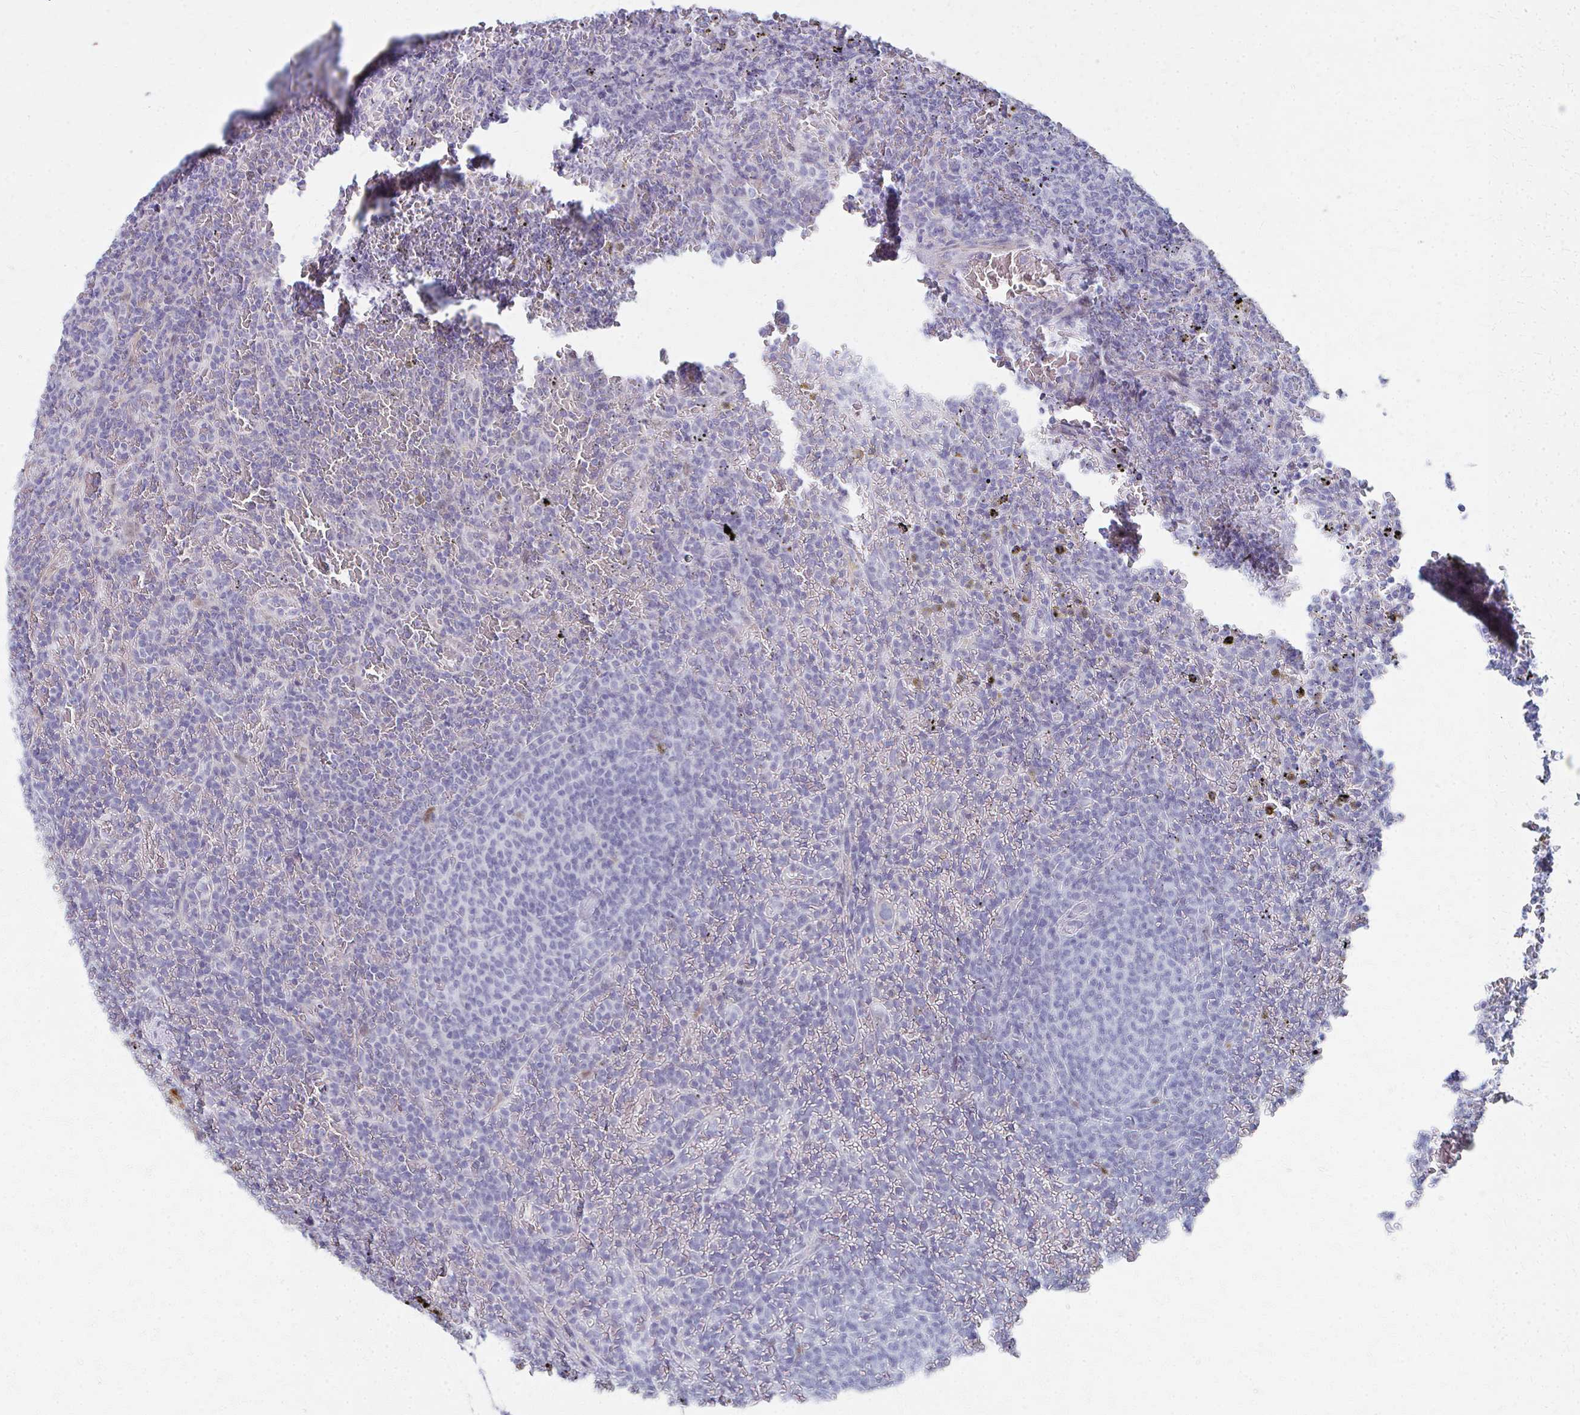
{"staining": {"intensity": "negative", "quantity": "none", "location": "none"}, "tissue": "lymphoma", "cell_type": "Tumor cells", "image_type": "cancer", "snomed": [{"axis": "morphology", "description": "Malignant lymphoma, non-Hodgkin's type, Low grade"}, {"axis": "topography", "description": "Spleen"}], "caption": "The histopathology image exhibits no significant staining in tumor cells of low-grade malignant lymphoma, non-Hodgkin's type.", "gene": "MS4A2", "patient": {"sex": "female", "age": 77}}